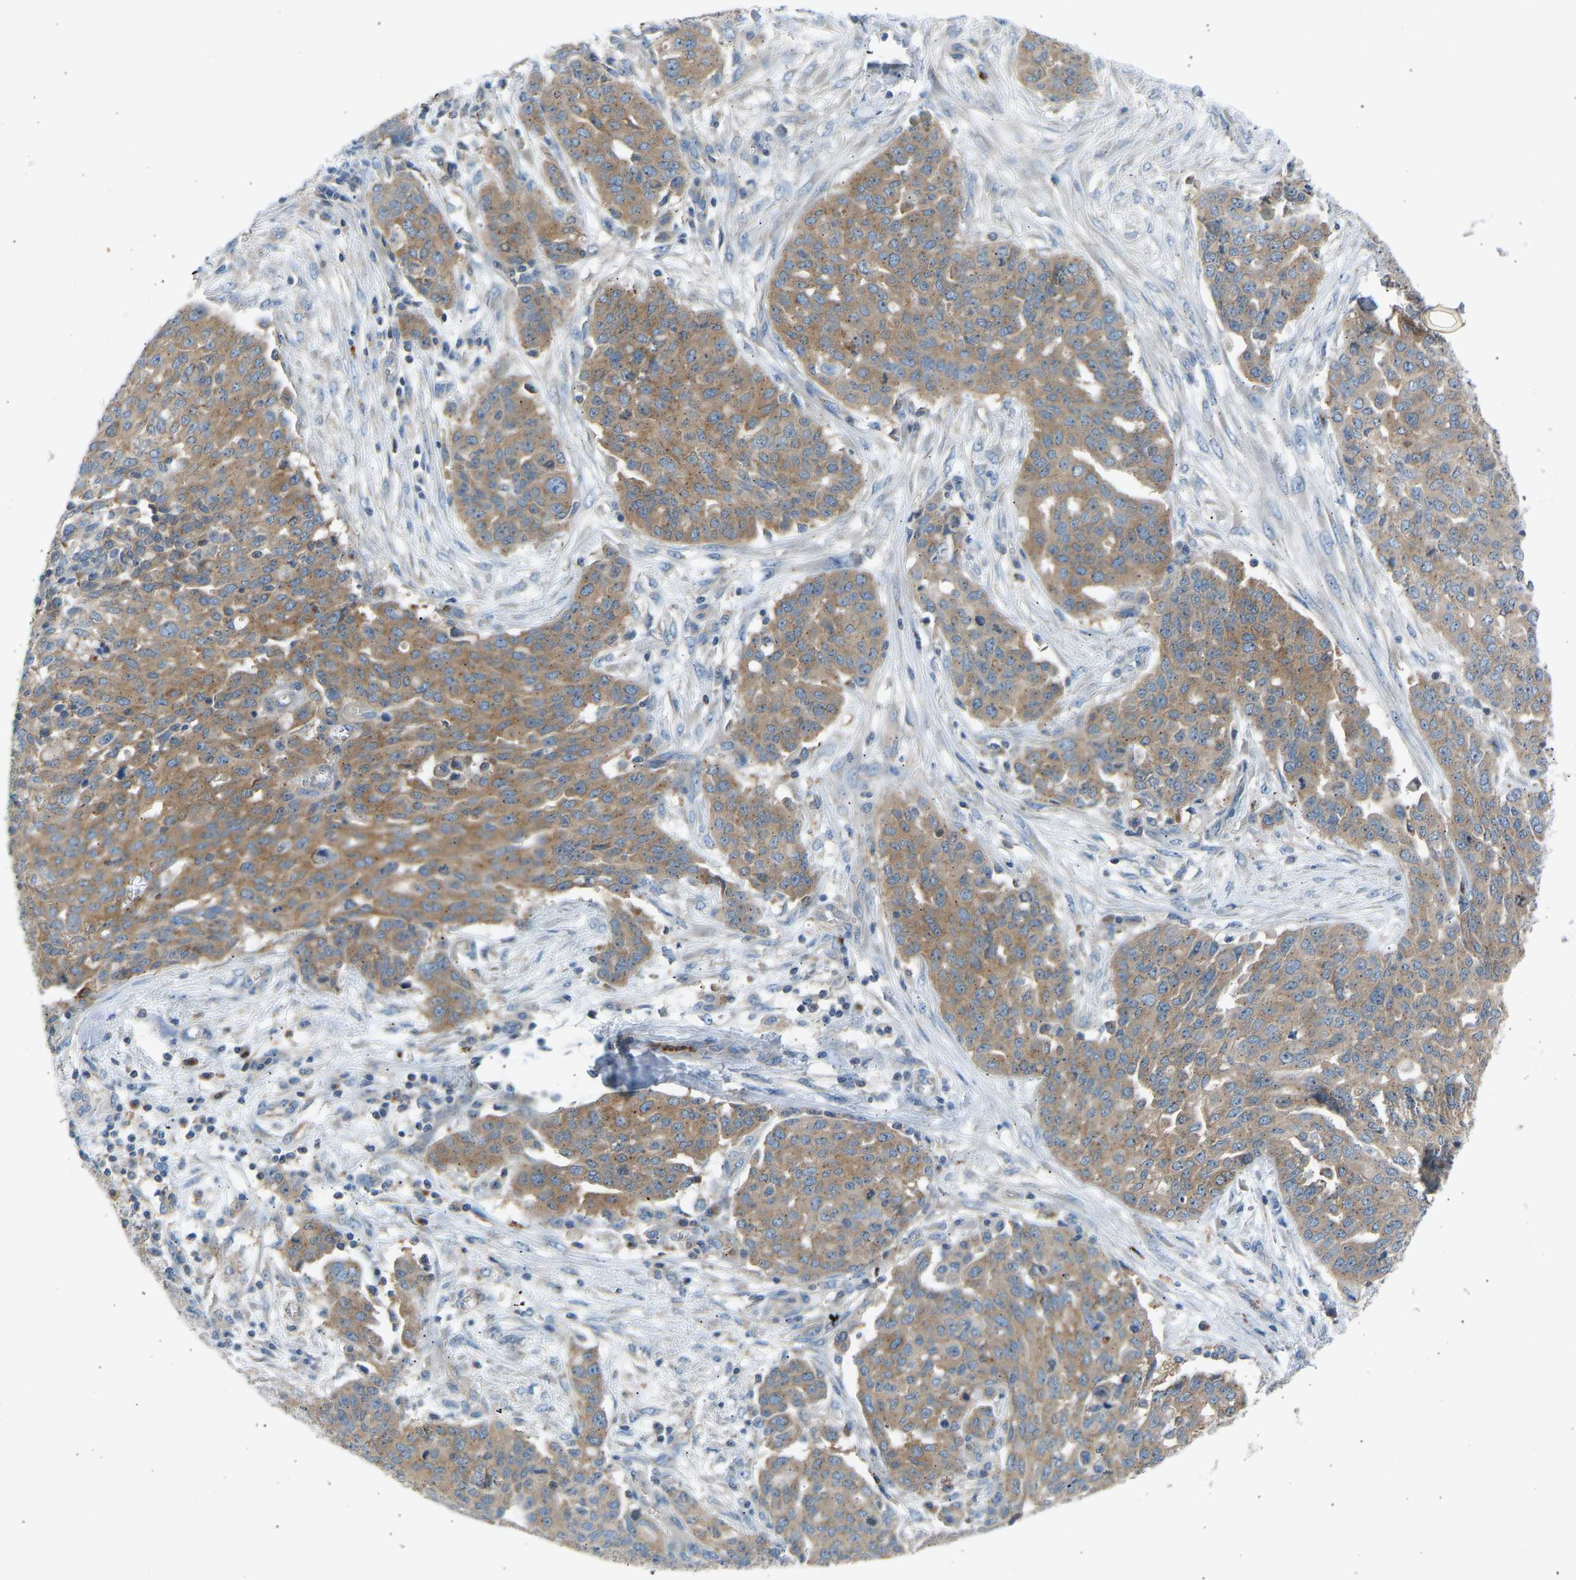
{"staining": {"intensity": "moderate", "quantity": ">75%", "location": "cytoplasmic/membranous"}, "tissue": "ovarian cancer", "cell_type": "Tumor cells", "image_type": "cancer", "snomed": [{"axis": "morphology", "description": "Cystadenocarcinoma, serous, NOS"}, {"axis": "topography", "description": "Soft tissue"}, {"axis": "topography", "description": "Ovary"}], "caption": "About >75% of tumor cells in human ovarian cancer (serous cystadenocarcinoma) exhibit moderate cytoplasmic/membranous protein staining as visualized by brown immunohistochemical staining.", "gene": "TRIM50", "patient": {"sex": "female", "age": 57}}